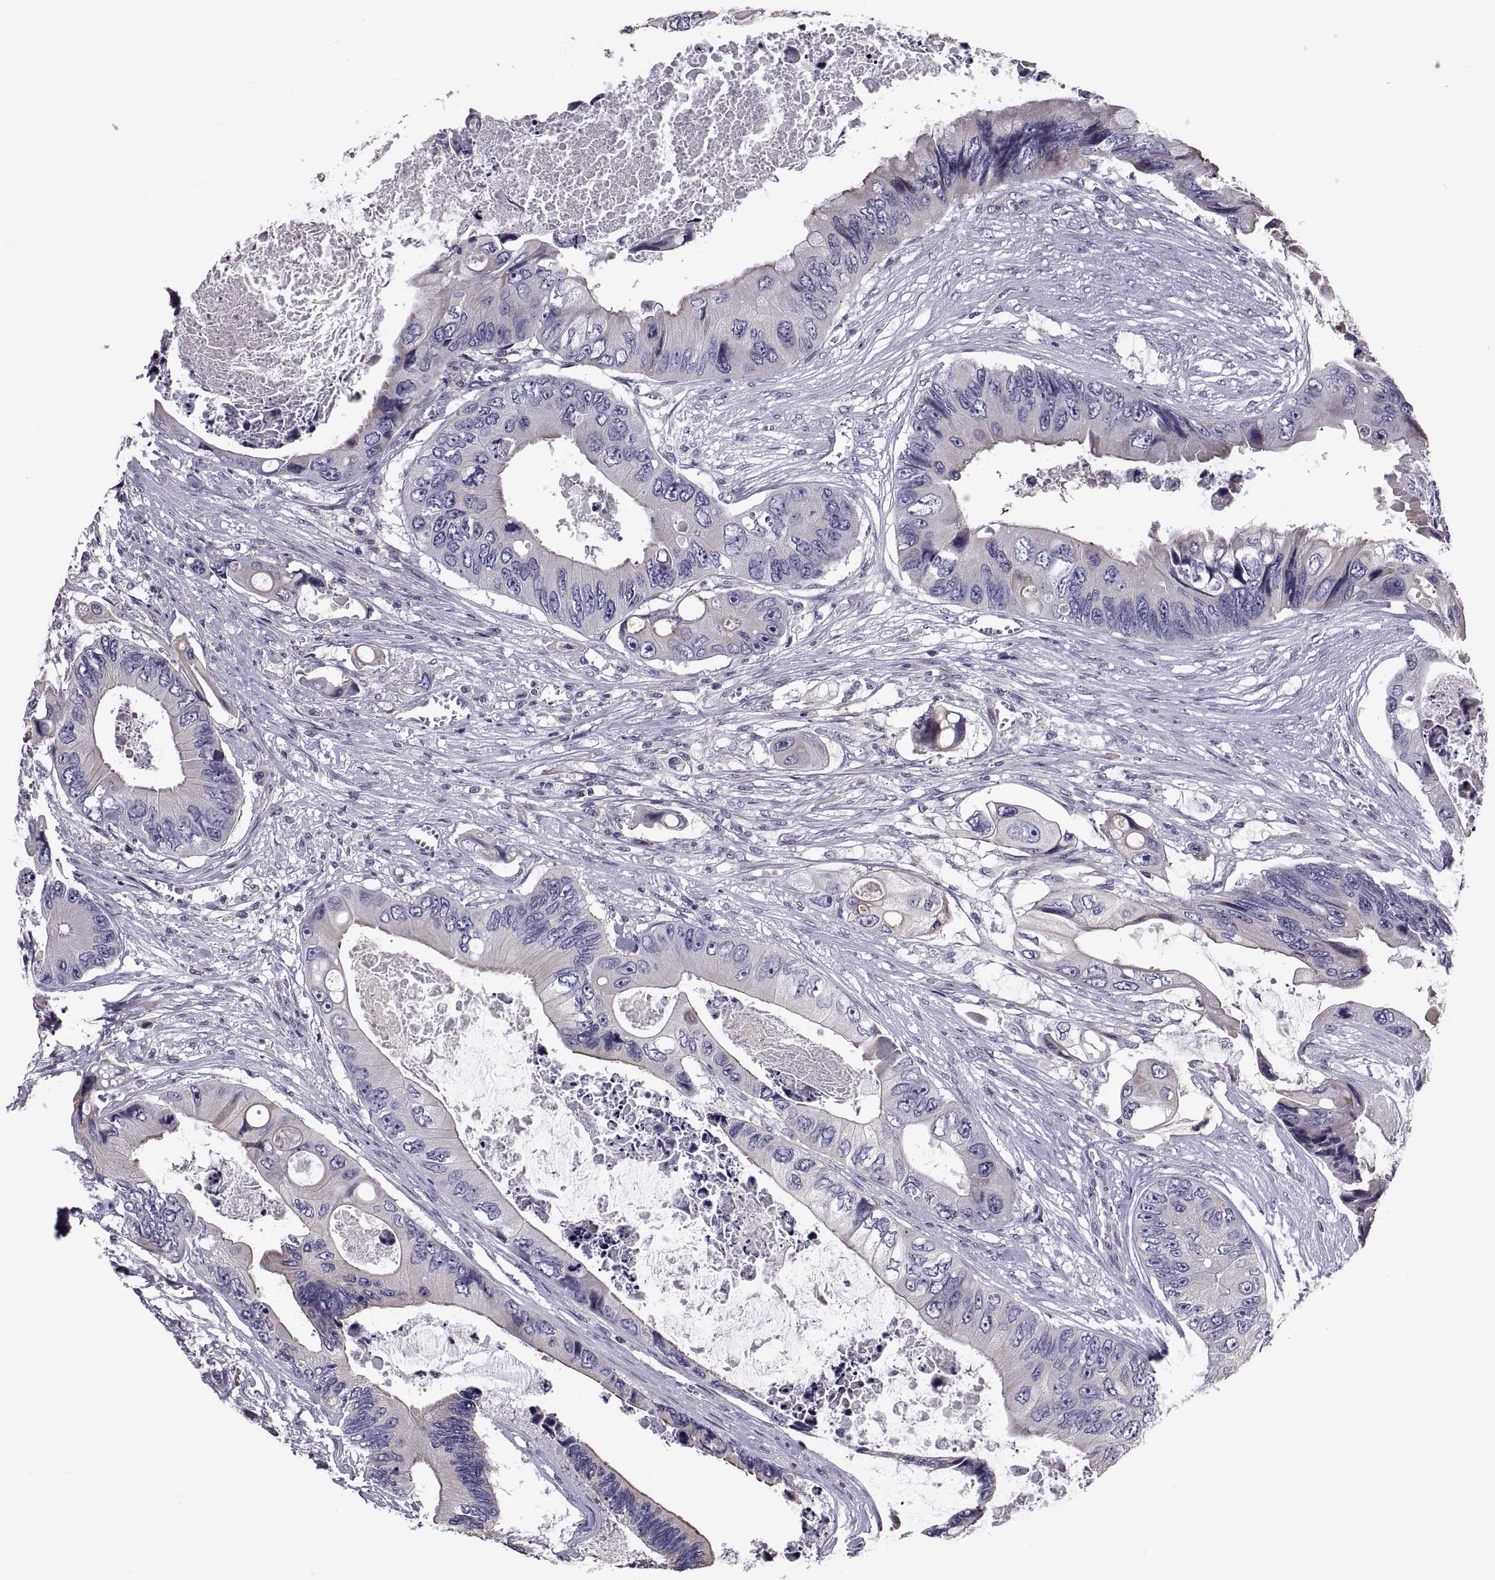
{"staining": {"intensity": "moderate", "quantity": "<25%", "location": "cytoplasmic/membranous"}, "tissue": "colorectal cancer", "cell_type": "Tumor cells", "image_type": "cancer", "snomed": [{"axis": "morphology", "description": "Adenocarcinoma, NOS"}, {"axis": "topography", "description": "Rectum"}], "caption": "Colorectal cancer stained with a brown dye shows moderate cytoplasmic/membranous positive positivity in approximately <25% of tumor cells.", "gene": "ANO1", "patient": {"sex": "male", "age": 63}}